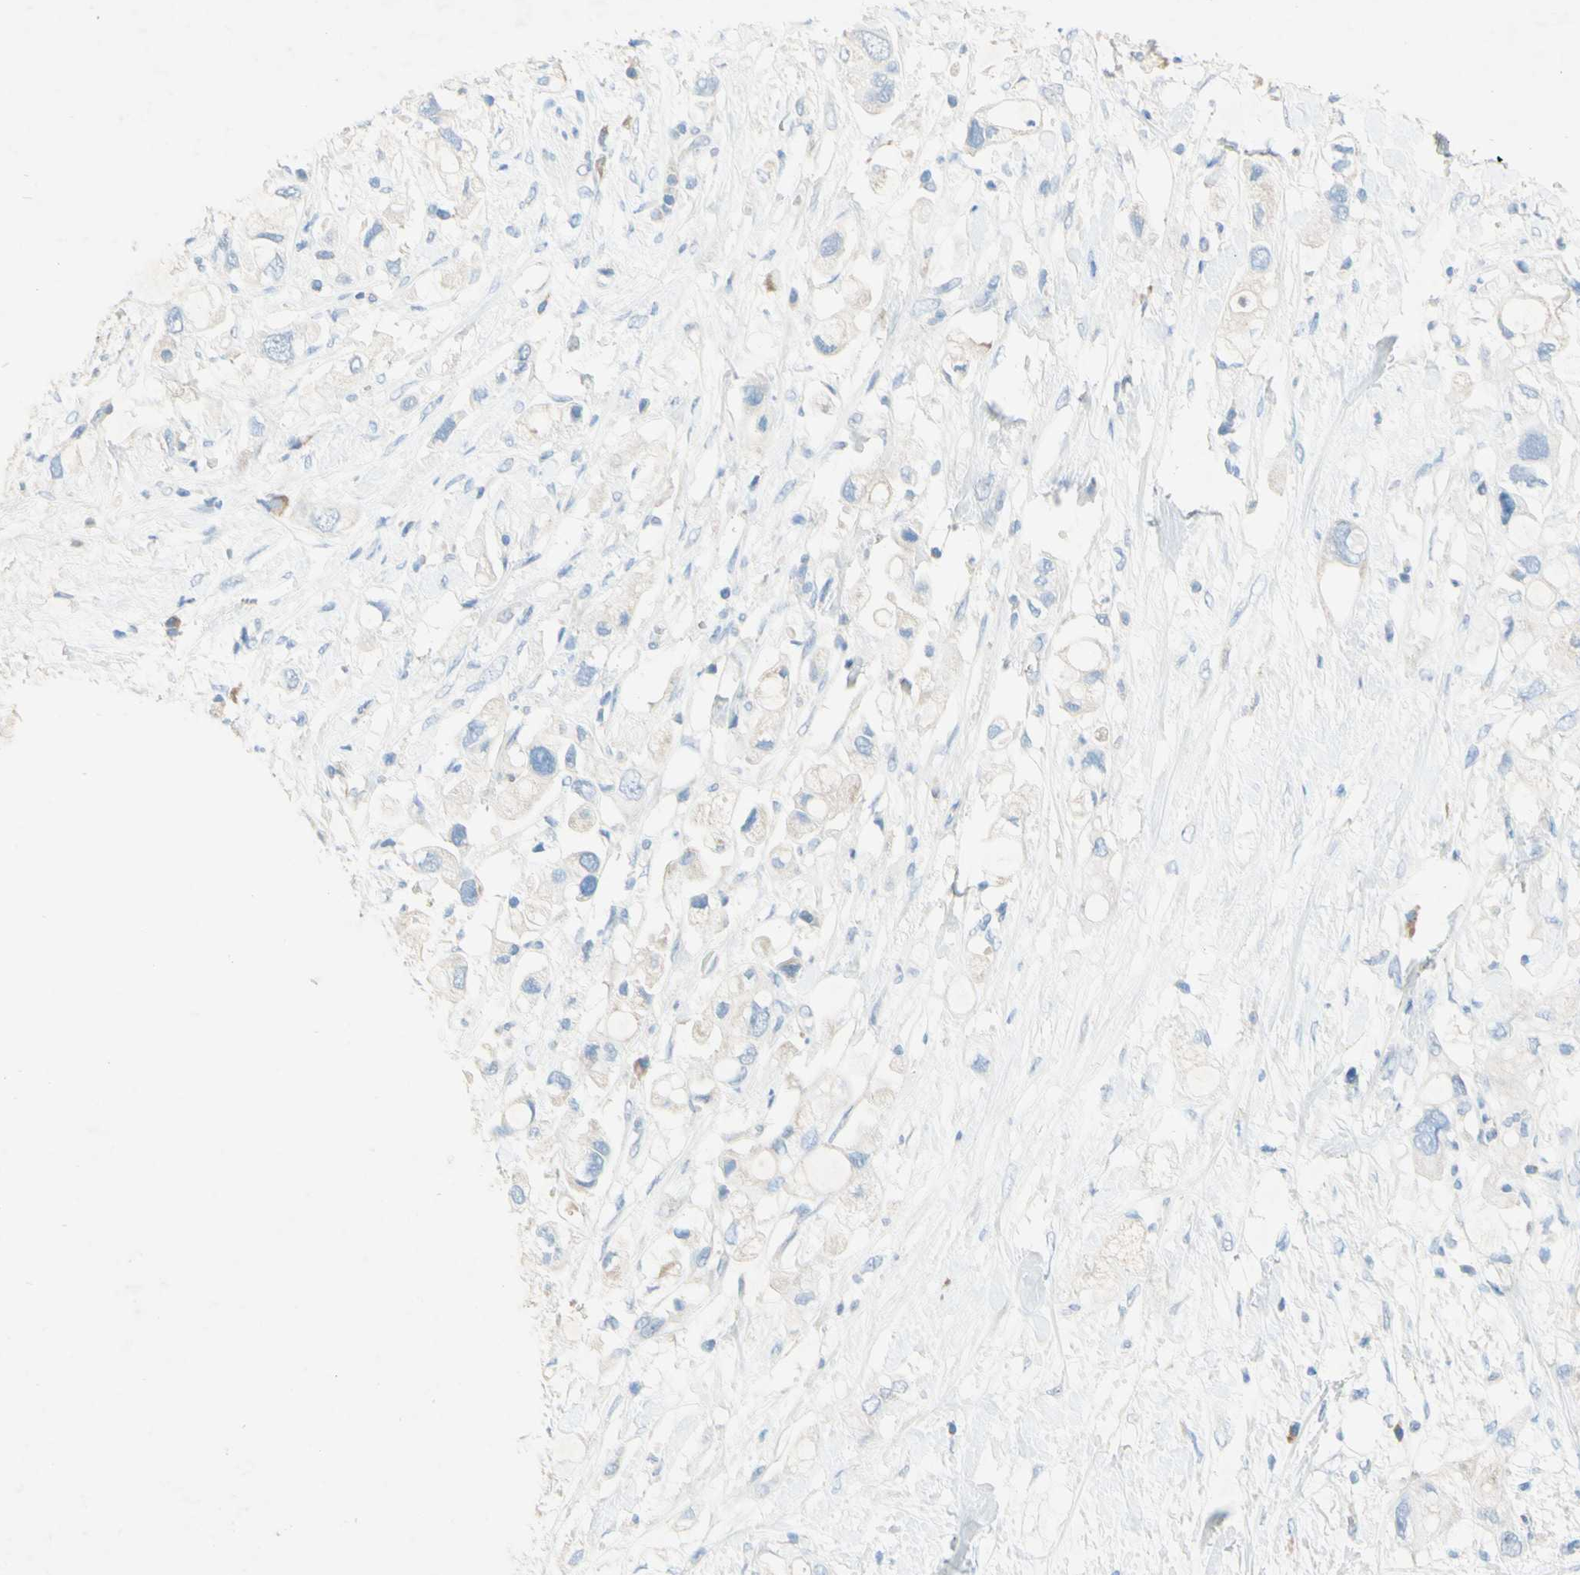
{"staining": {"intensity": "negative", "quantity": "none", "location": "none"}, "tissue": "pancreatic cancer", "cell_type": "Tumor cells", "image_type": "cancer", "snomed": [{"axis": "morphology", "description": "Adenocarcinoma, NOS"}, {"axis": "topography", "description": "Pancreas"}], "caption": "IHC histopathology image of neoplastic tissue: pancreatic cancer (adenocarcinoma) stained with DAB (3,3'-diaminobenzidine) demonstrates no significant protein expression in tumor cells.", "gene": "ACADL", "patient": {"sex": "female", "age": 56}}